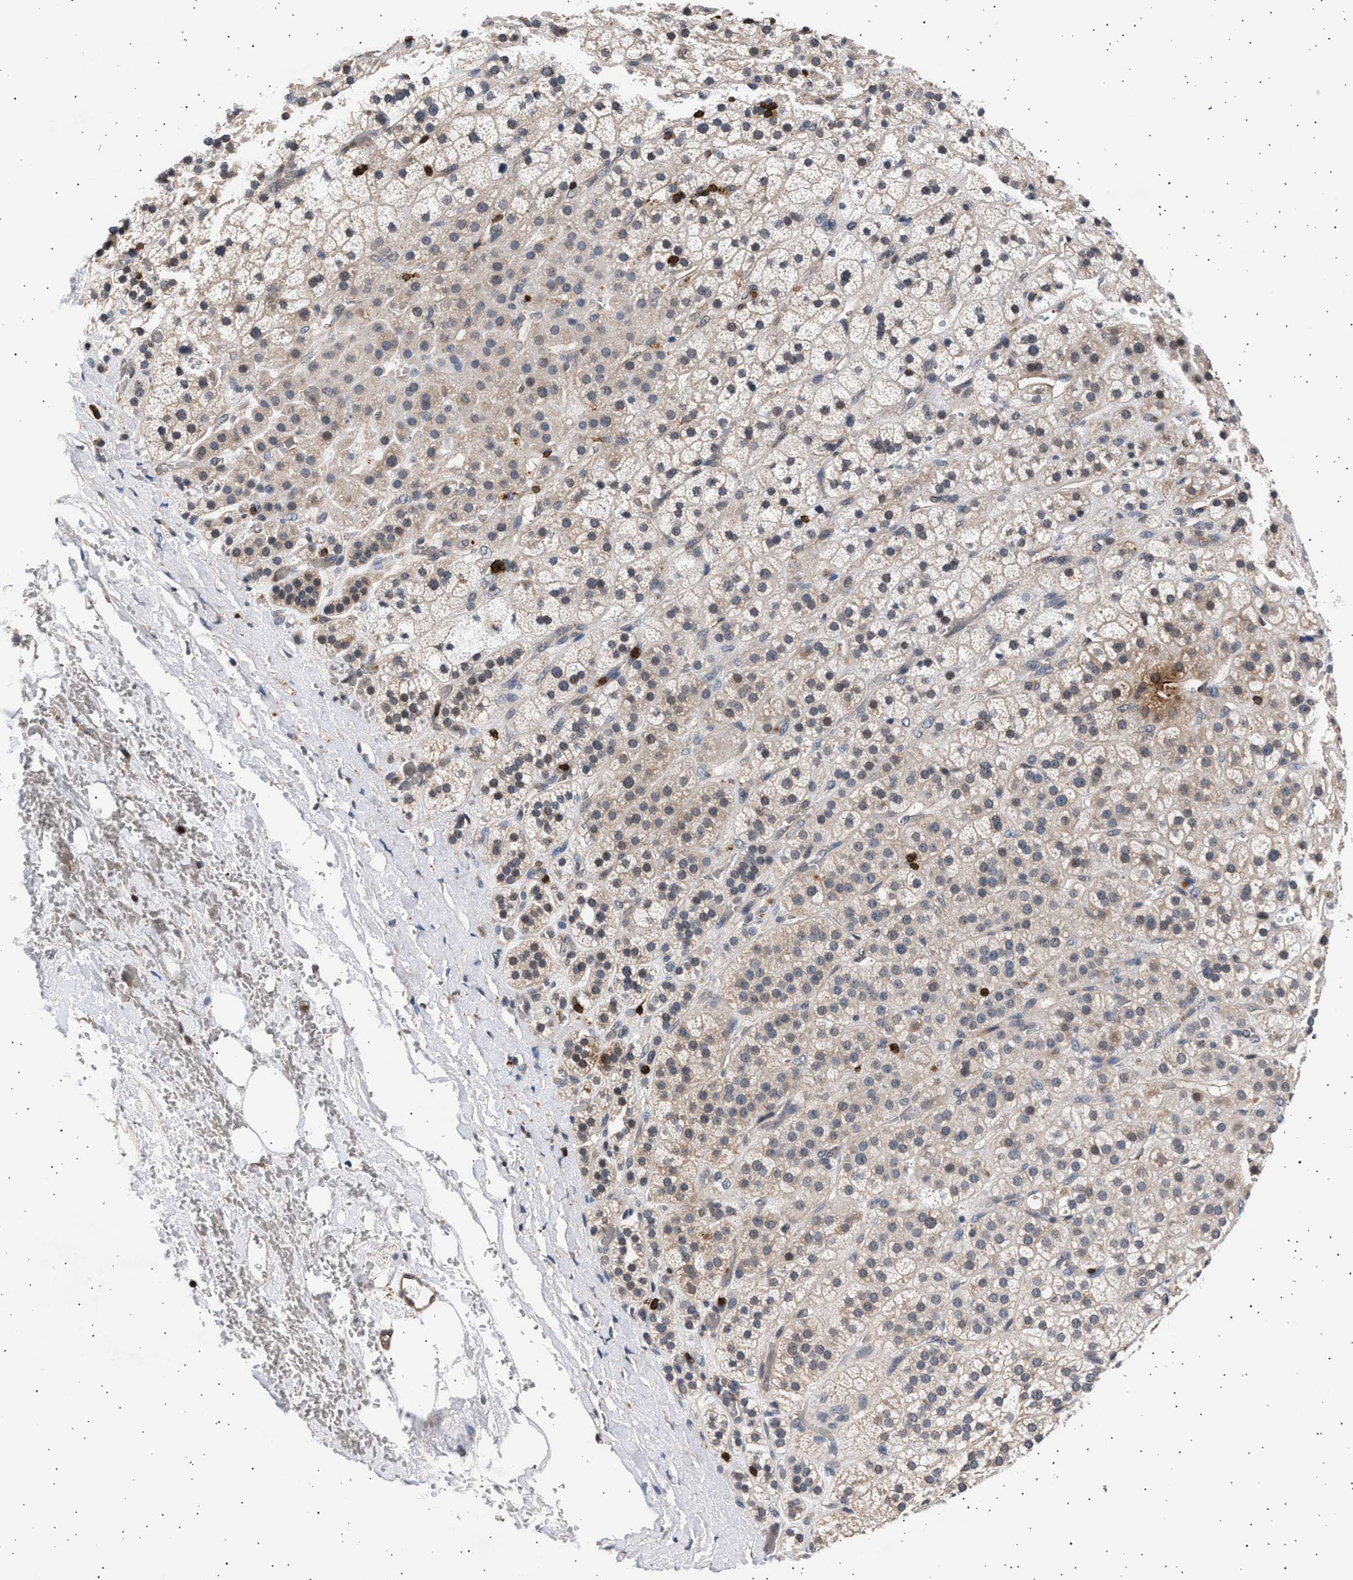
{"staining": {"intensity": "weak", "quantity": ">75%", "location": "cytoplasmic/membranous"}, "tissue": "adrenal gland", "cell_type": "Glandular cells", "image_type": "normal", "snomed": [{"axis": "morphology", "description": "Normal tissue, NOS"}, {"axis": "topography", "description": "Adrenal gland"}], "caption": "A brown stain labels weak cytoplasmic/membranous positivity of a protein in glandular cells of unremarkable human adrenal gland. (DAB = brown stain, brightfield microscopy at high magnification).", "gene": "GRAP2", "patient": {"sex": "male", "age": 56}}